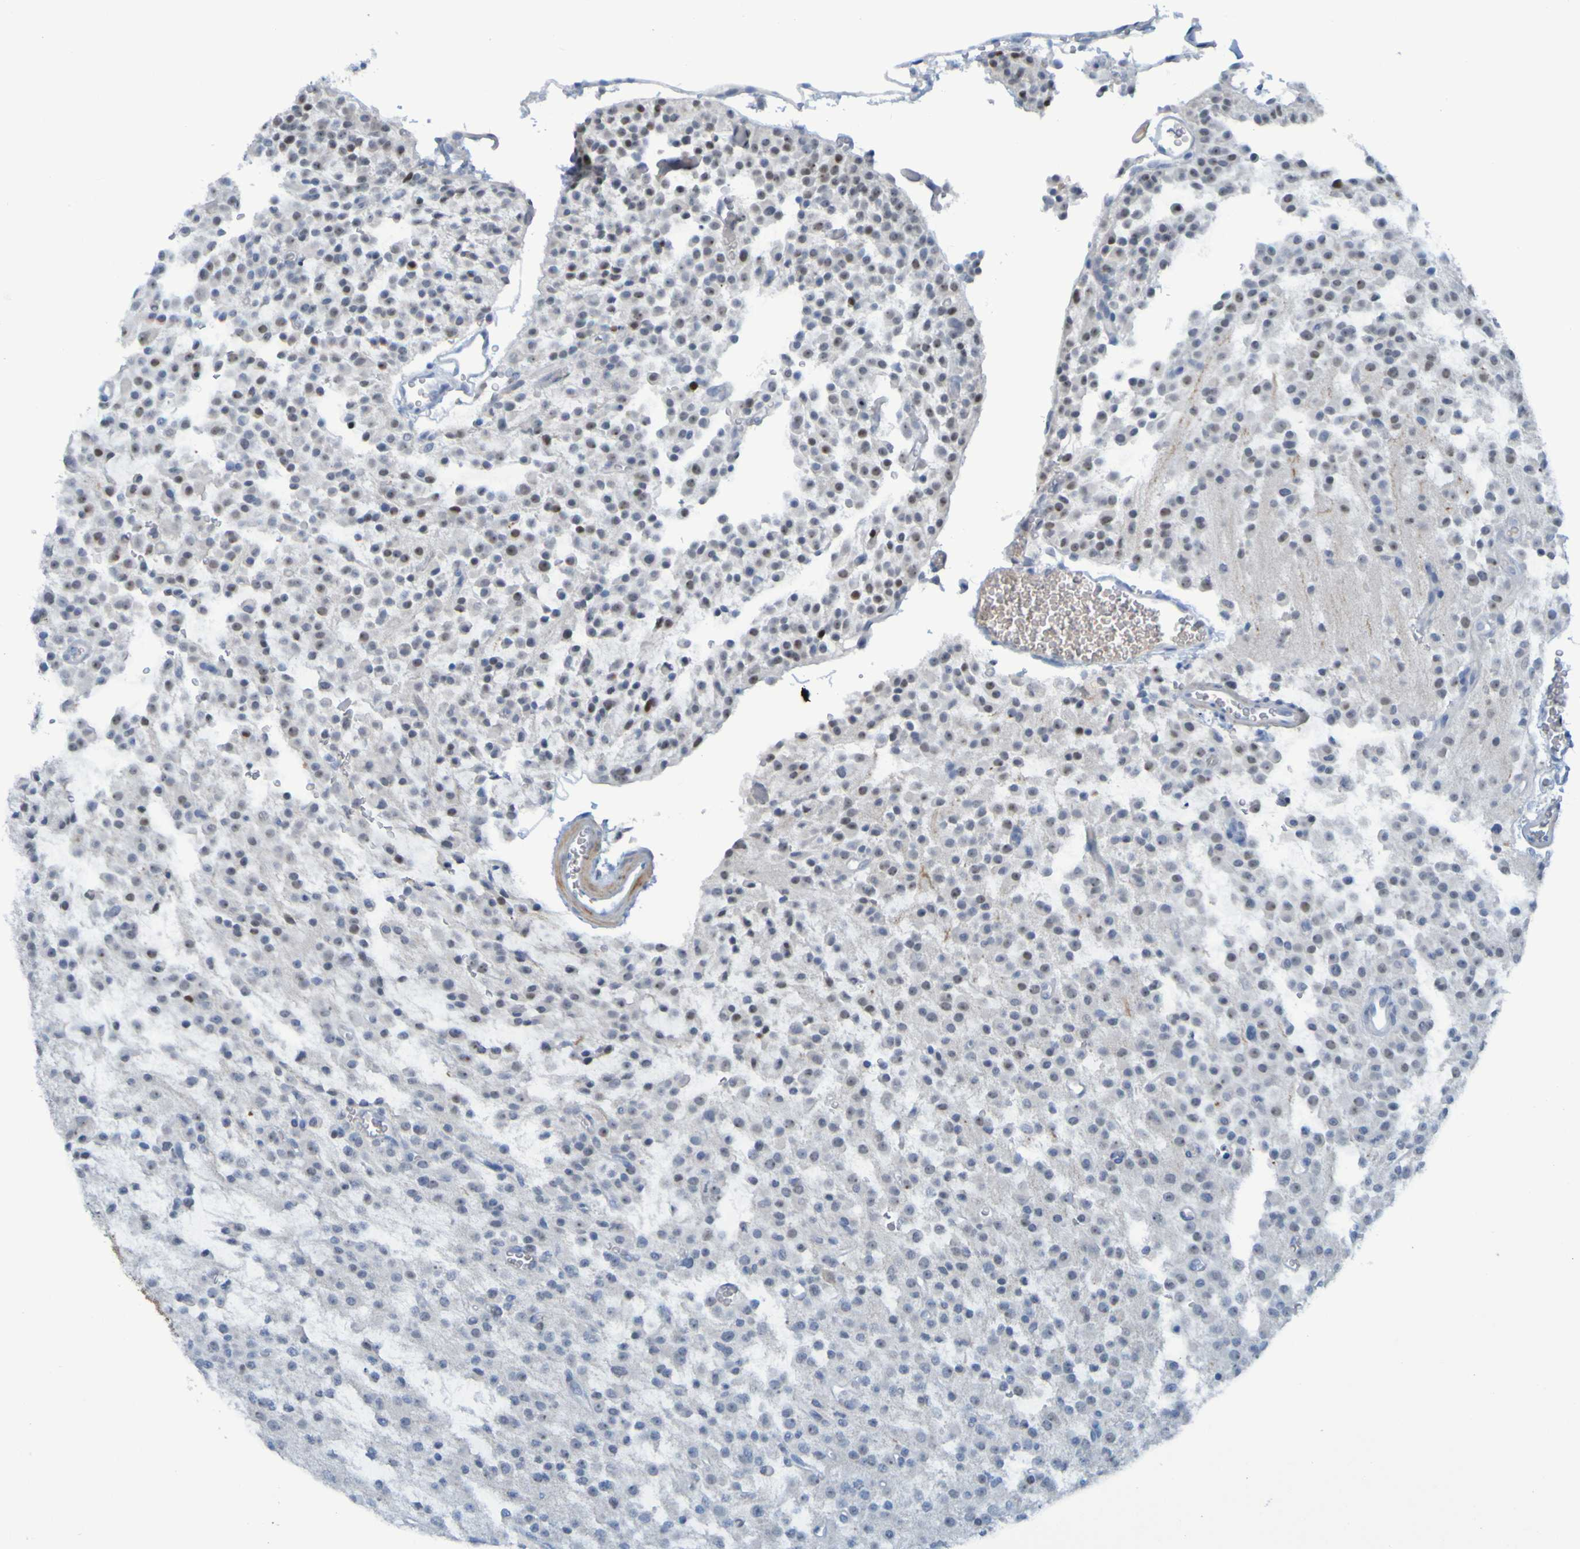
{"staining": {"intensity": "negative", "quantity": "none", "location": "none"}, "tissue": "glioma", "cell_type": "Tumor cells", "image_type": "cancer", "snomed": [{"axis": "morphology", "description": "Glioma, malignant, Low grade"}, {"axis": "topography", "description": "Brain"}], "caption": "Protein analysis of glioma shows no significant positivity in tumor cells.", "gene": "USP36", "patient": {"sex": "male", "age": 38}}